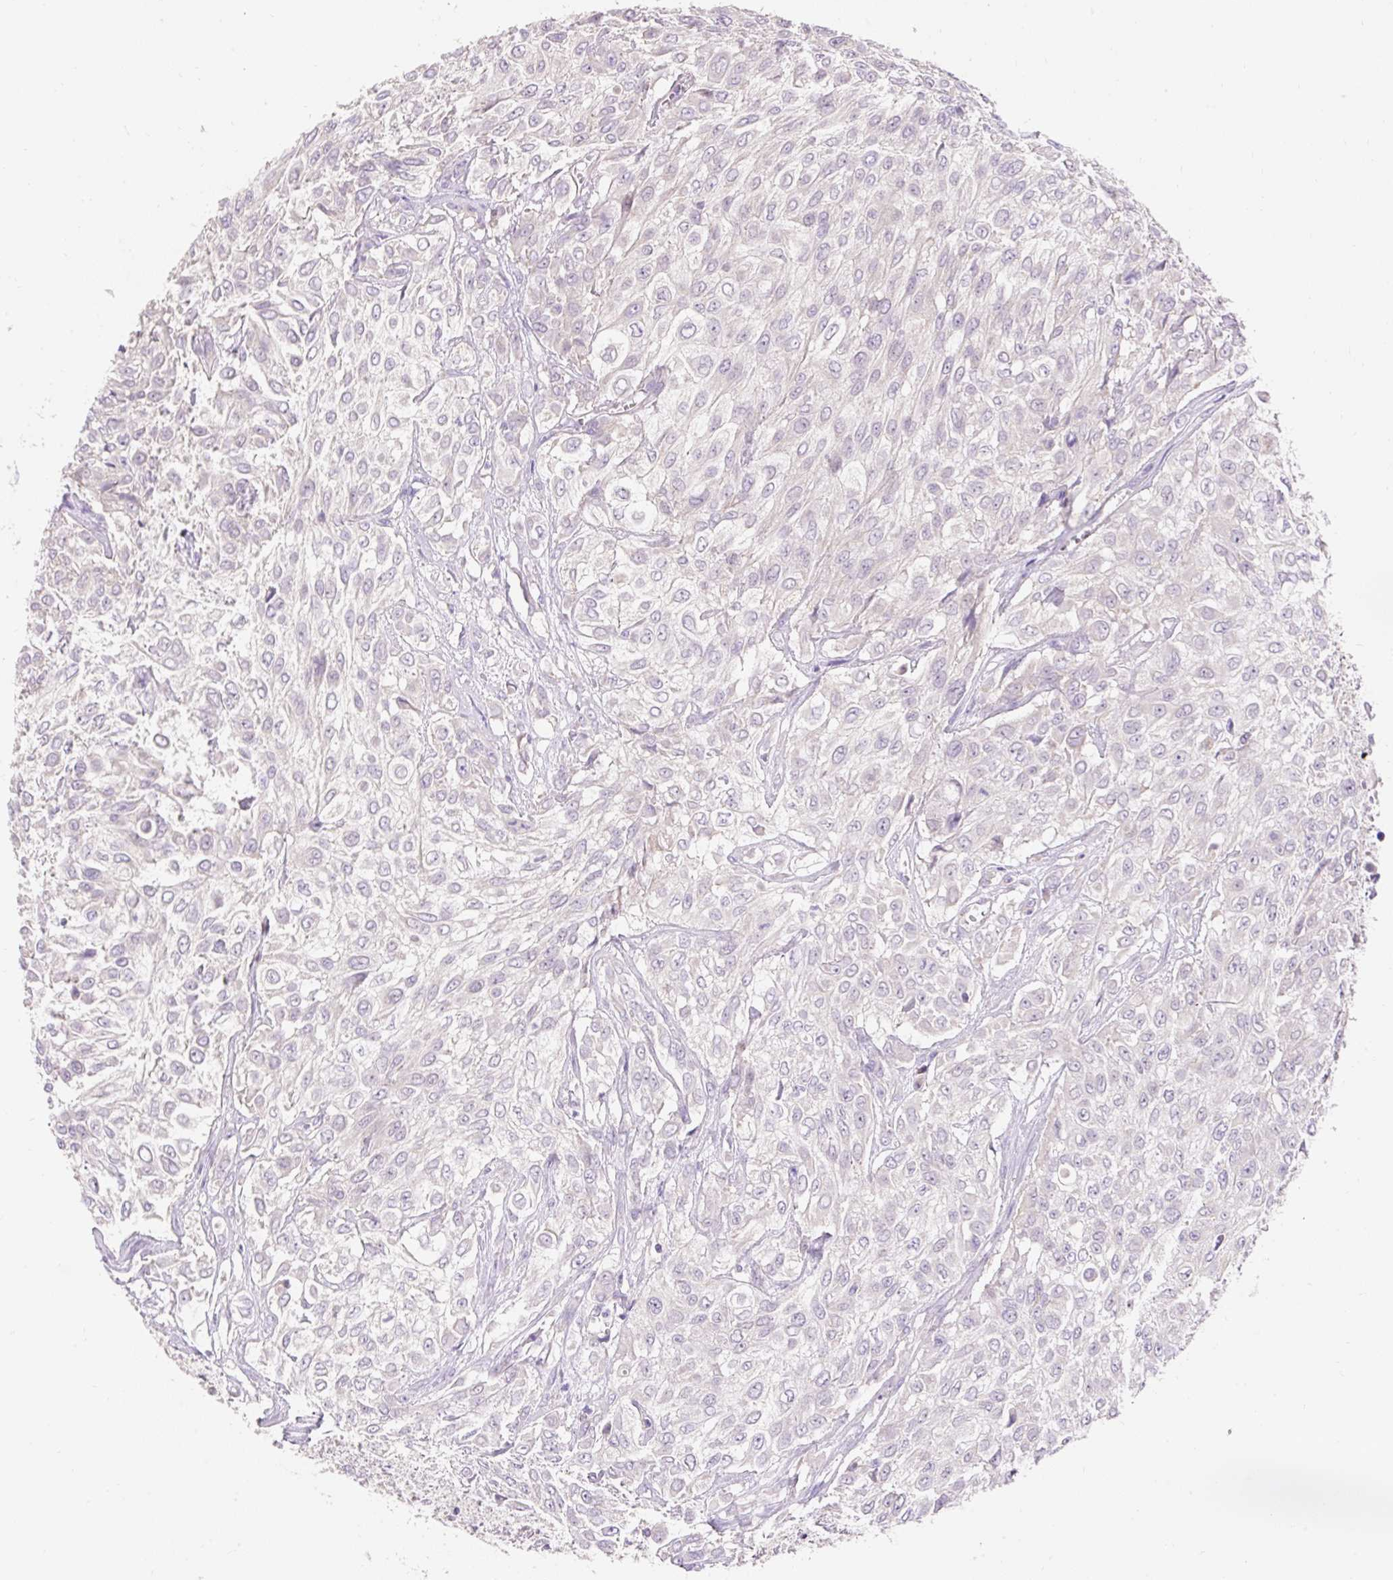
{"staining": {"intensity": "negative", "quantity": "none", "location": "none"}, "tissue": "urothelial cancer", "cell_type": "Tumor cells", "image_type": "cancer", "snomed": [{"axis": "morphology", "description": "Urothelial carcinoma, High grade"}, {"axis": "topography", "description": "Urinary bladder"}], "caption": "Protein analysis of high-grade urothelial carcinoma displays no significant expression in tumor cells.", "gene": "PMAIP1", "patient": {"sex": "male", "age": 57}}